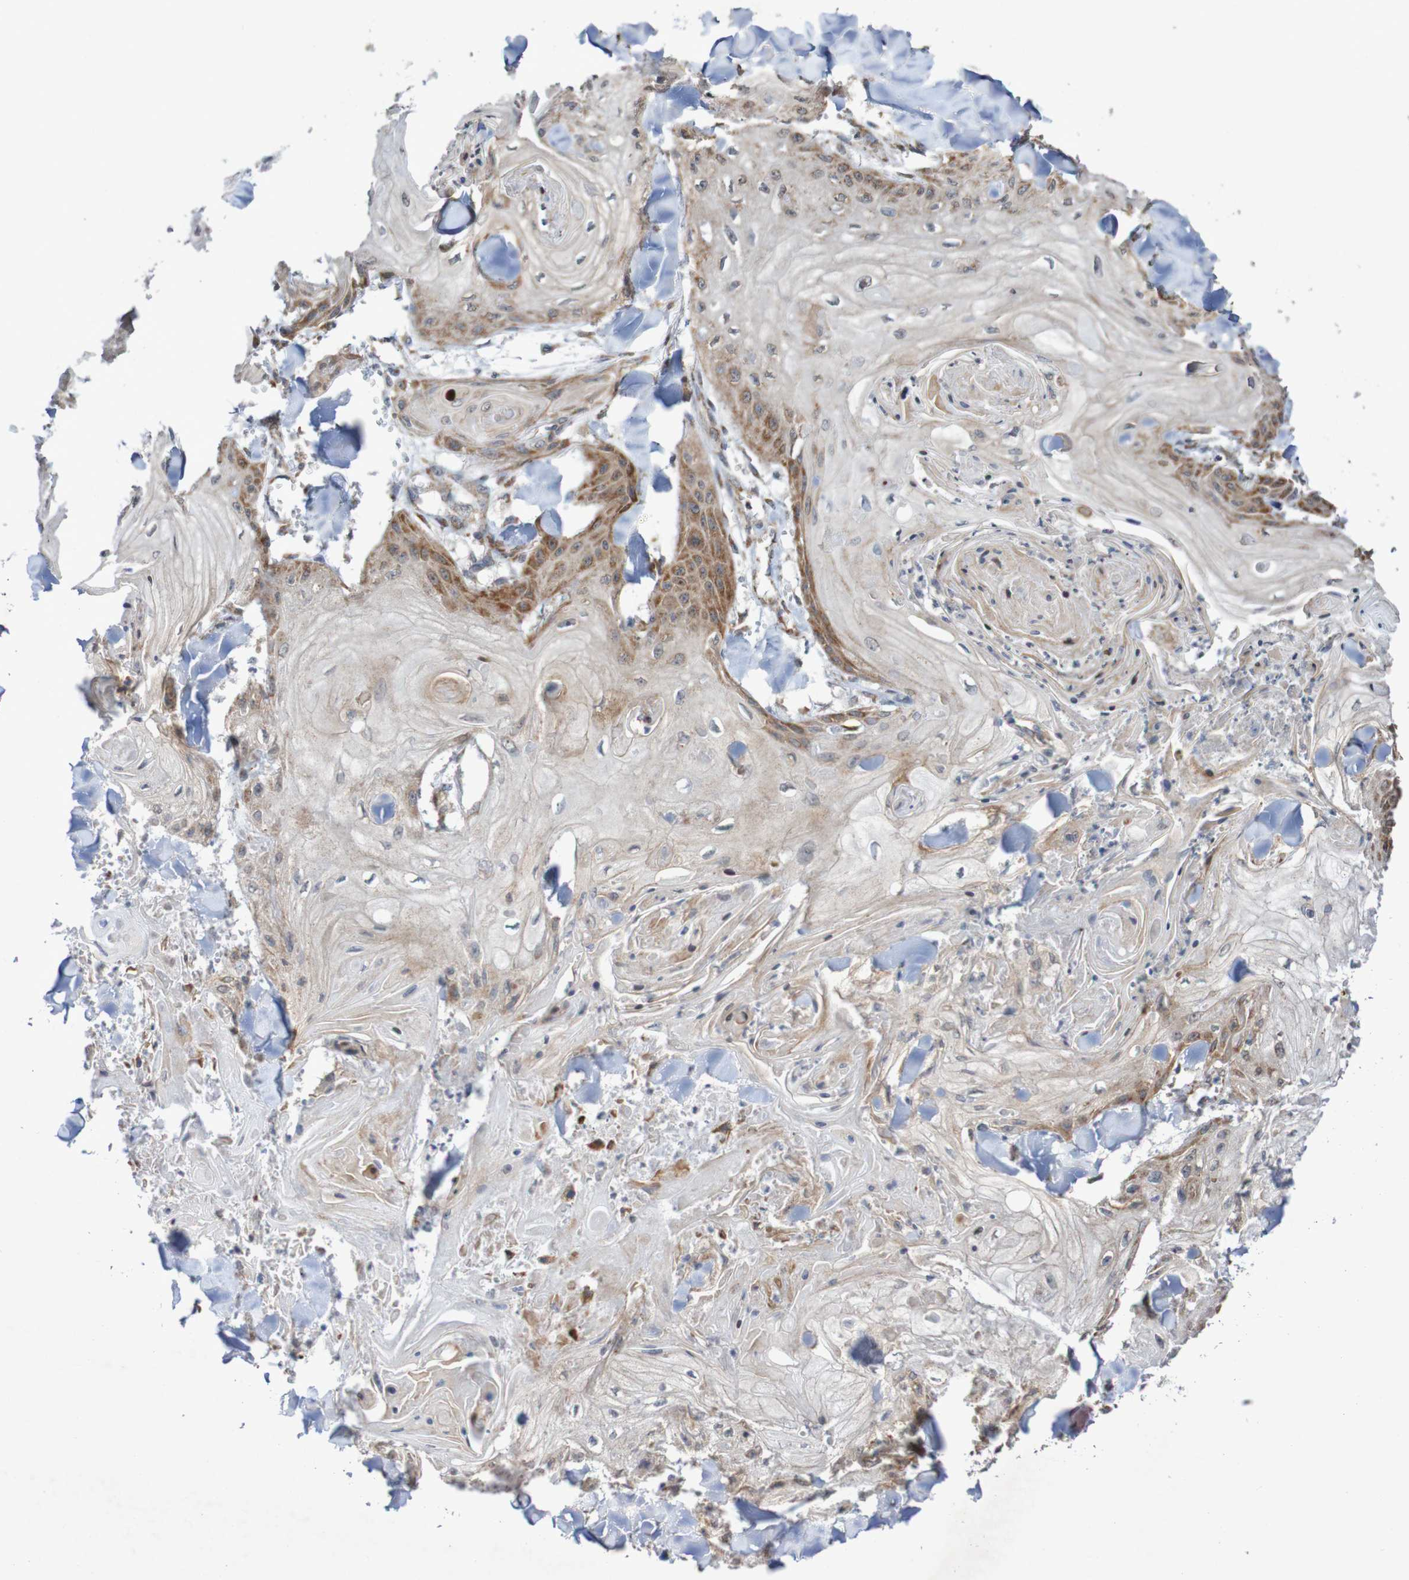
{"staining": {"intensity": "moderate", "quantity": ">75%", "location": "cytoplasmic/membranous"}, "tissue": "skin cancer", "cell_type": "Tumor cells", "image_type": "cancer", "snomed": [{"axis": "morphology", "description": "Squamous cell carcinoma, NOS"}, {"axis": "topography", "description": "Skin"}], "caption": "This is an image of immunohistochemistry staining of skin squamous cell carcinoma, which shows moderate staining in the cytoplasmic/membranous of tumor cells.", "gene": "DVL1", "patient": {"sex": "male", "age": 74}}